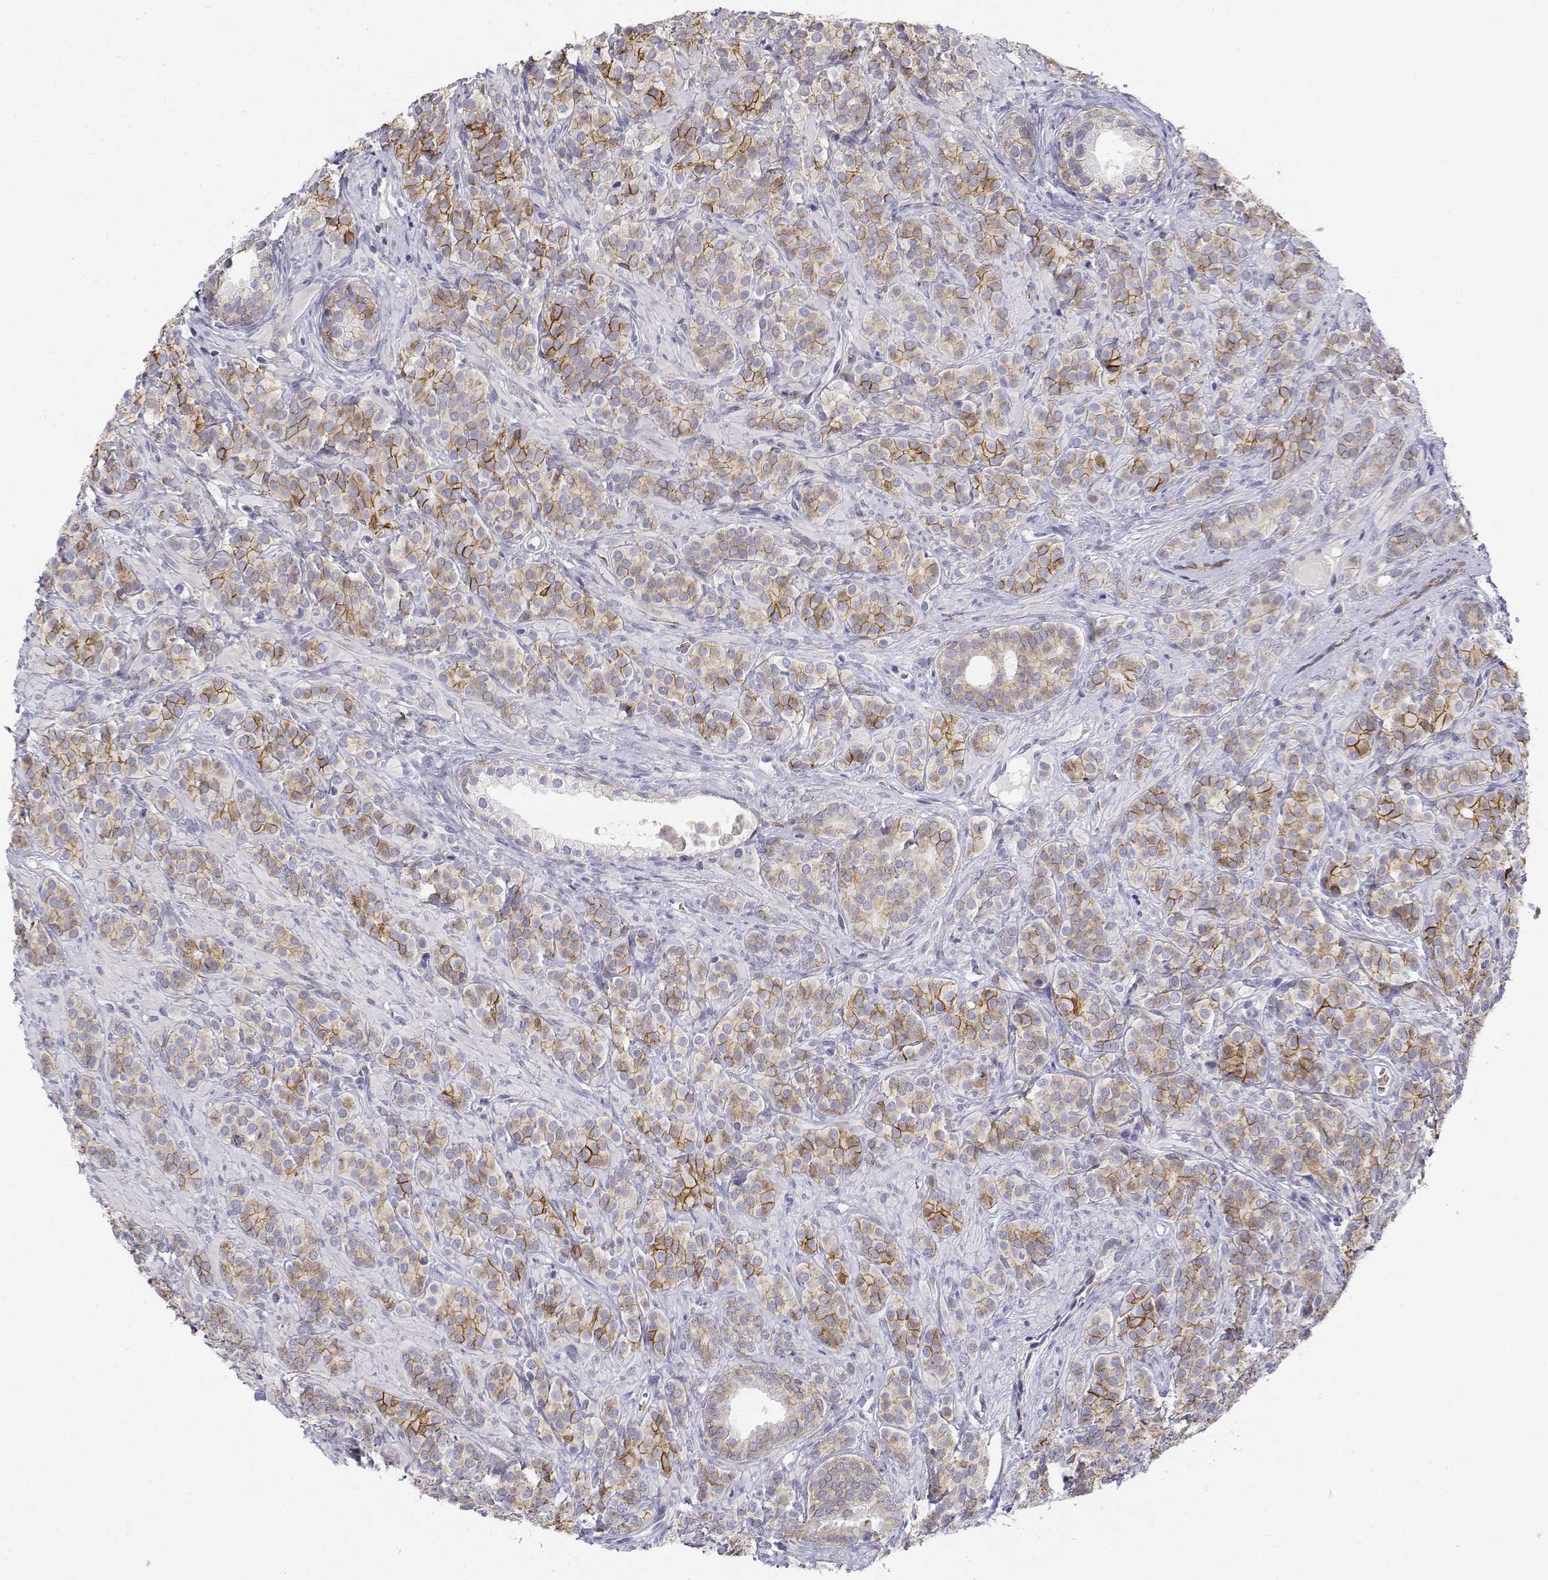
{"staining": {"intensity": "moderate", "quantity": "25%-75%", "location": "cytoplasmic/membranous"}, "tissue": "prostate cancer", "cell_type": "Tumor cells", "image_type": "cancer", "snomed": [{"axis": "morphology", "description": "Adenocarcinoma, High grade"}, {"axis": "topography", "description": "Prostate"}], "caption": "High-magnification brightfield microscopy of prostate cancer stained with DAB (3,3'-diaminobenzidine) (brown) and counterstained with hematoxylin (blue). tumor cells exhibit moderate cytoplasmic/membranous positivity is seen in approximately25%-75% of cells.", "gene": "CADM1", "patient": {"sex": "male", "age": 84}}